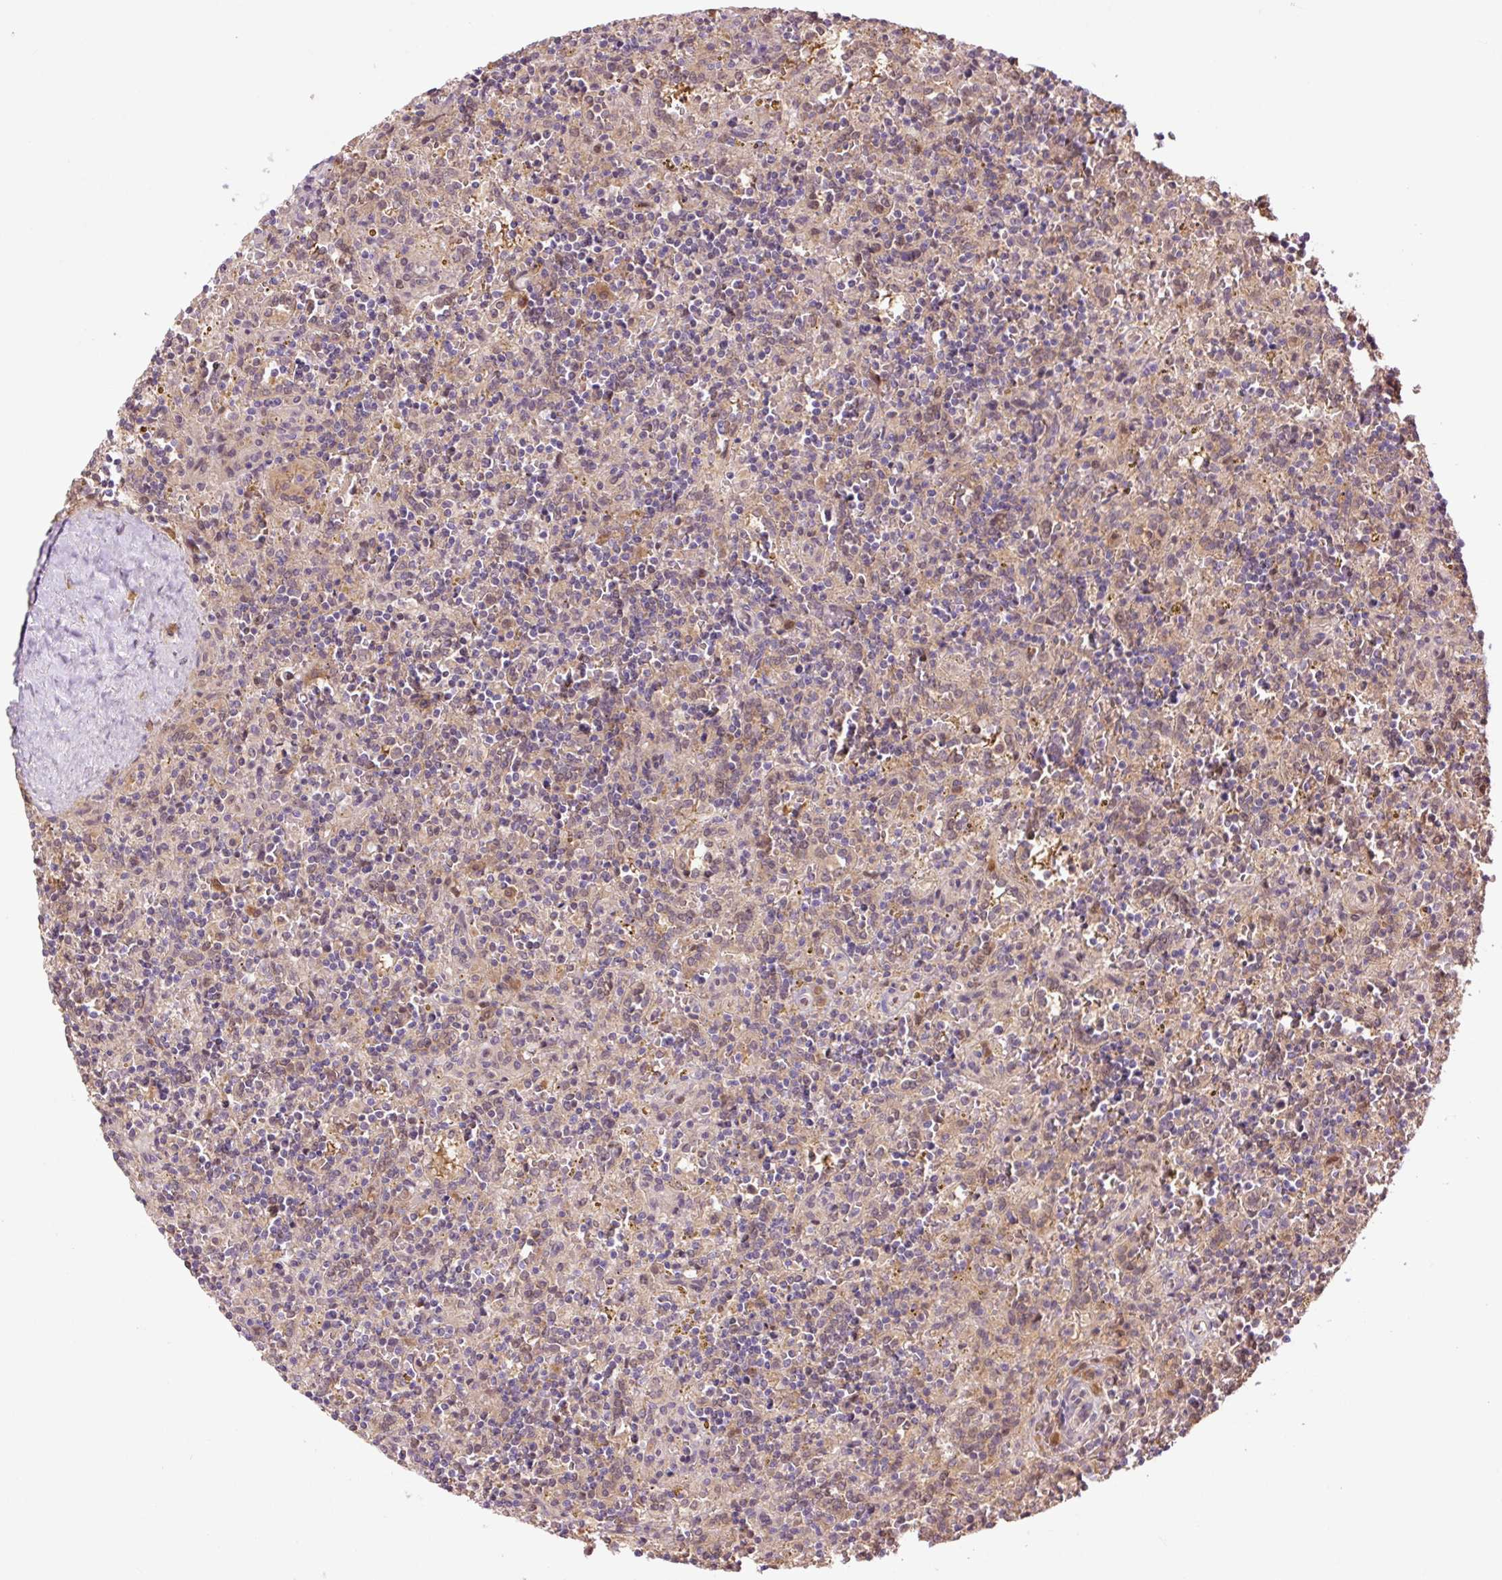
{"staining": {"intensity": "weak", "quantity": "<25%", "location": "cytoplasmic/membranous"}, "tissue": "lymphoma", "cell_type": "Tumor cells", "image_type": "cancer", "snomed": [{"axis": "morphology", "description": "Malignant lymphoma, non-Hodgkin's type, Low grade"}, {"axis": "topography", "description": "Spleen"}], "caption": "This is an immunohistochemistry photomicrograph of human lymphoma. There is no positivity in tumor cells.", "gene": "TPT1", "patient": {"sex": "male", "age": 67}}